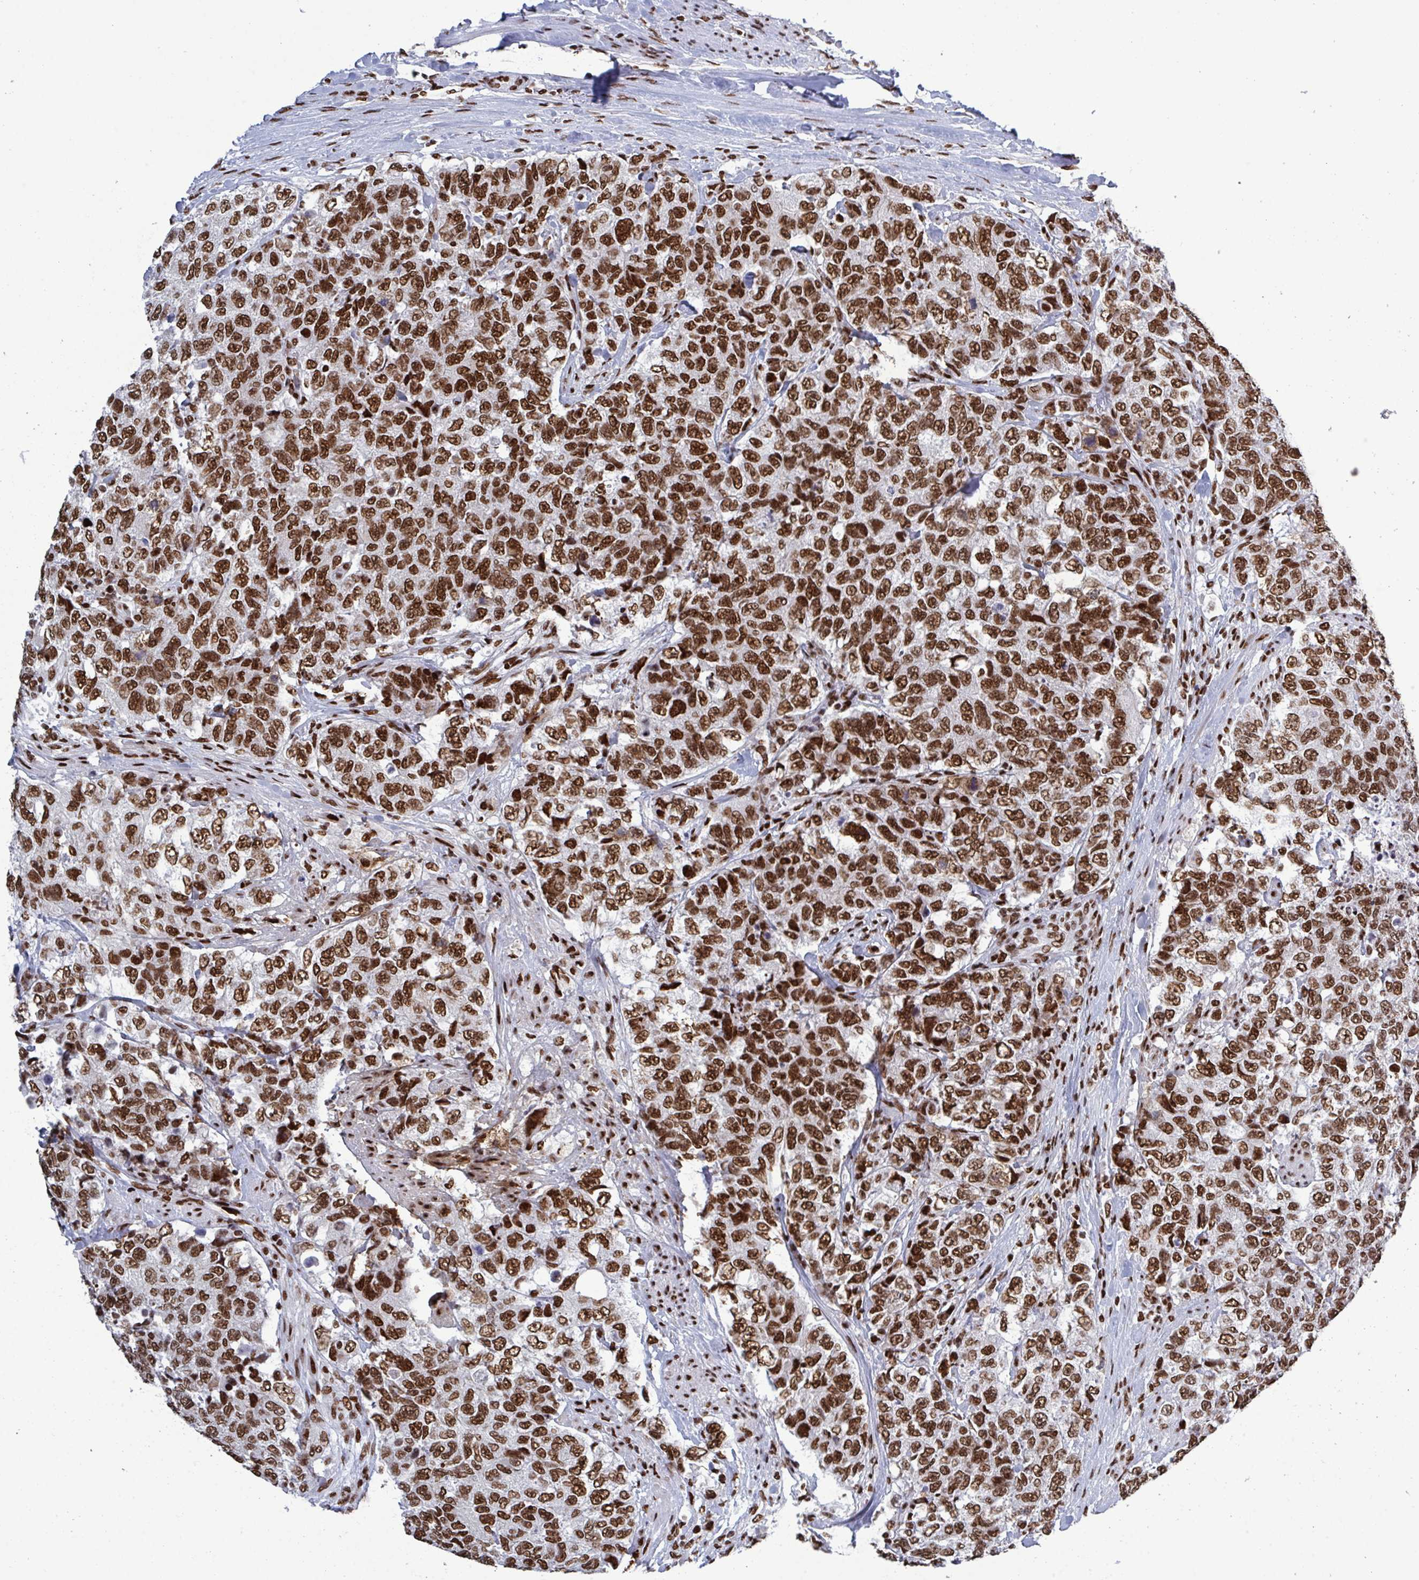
{"staining": {"intensity": "strong", "quantity": ">75%", "location": "nuclear"}, "tissue": "urothelial cancer", "cell_type": "Tumor cells", "image_type": "cancer", "snomed": [{"axis": "morphology", "description": "Urothelial carcinoma, High grade"}, {"axis": "topography", "description": "Urinary bladder"}], "caption": "A high amount of strong nuclear staining is appreciated in approximately >75% of tumor cells in high-grade urothelial carcinoma tissue.", "gene": "ZNF607", "patient": {"sex": "female", "age": 78}}